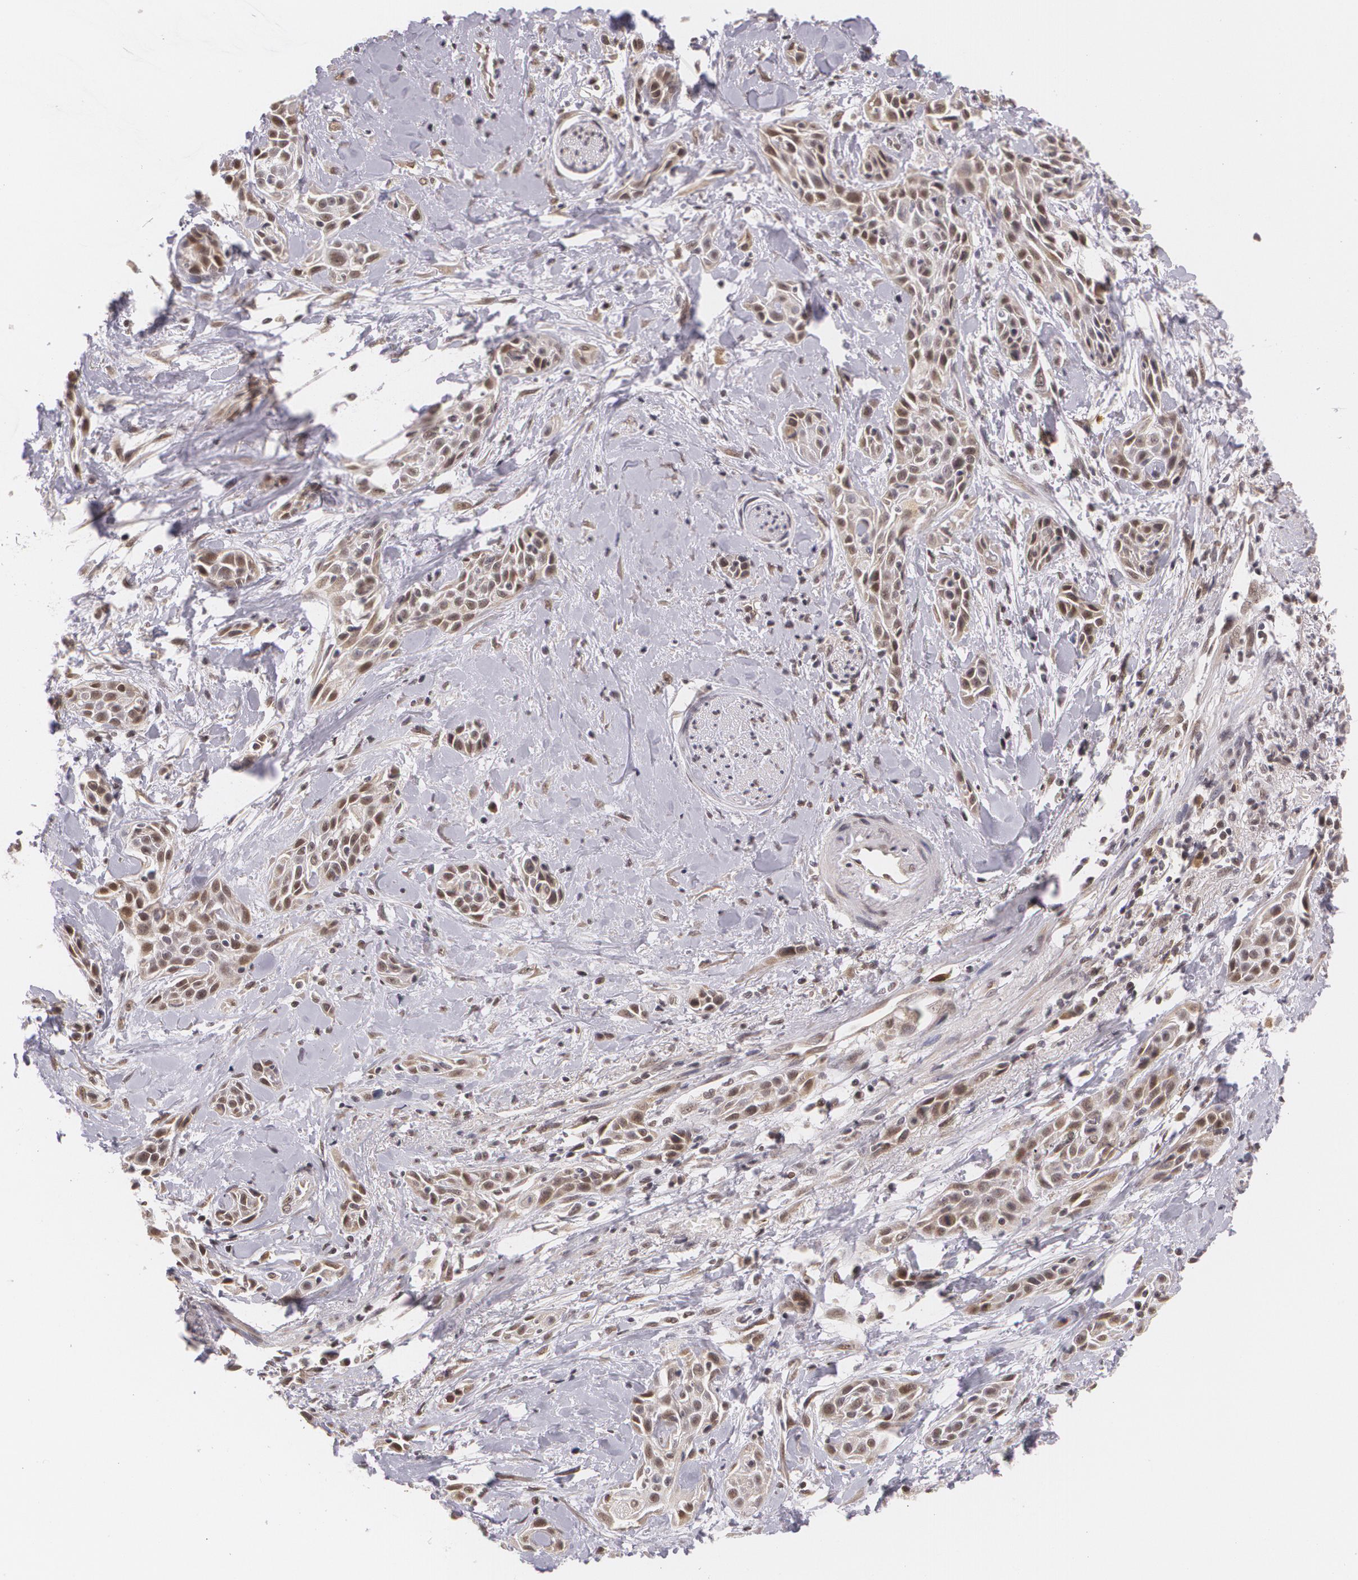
{"staining": {"intensity": "moderate", "quantity": ">75%", "location": "cytoplasmic/membranous,nuclear"}, "tissue": "skin cancer", "cell_type": "Tumor cells", "image_type": "cancer", "snomed": [{"axis": "morphology", "description": "Squamous cell carcinoma, NOS"}, {"axis": "topography", "description": "Skin"}, {"axis": "topography", "description": "Anal"}], "caption": "Immunohistochemical staining of skin cancer (squamous cell carcinoma) displays moderate cytoplasmic/membranous and nuclear protein expression in about >75% of tumor cells. (DAB (3,3'-diaminobenzidine) IHC with brightfield microscopy, high magnification).", "gene": "ALX1", "patient": {"sex": "male", "age": 64}}